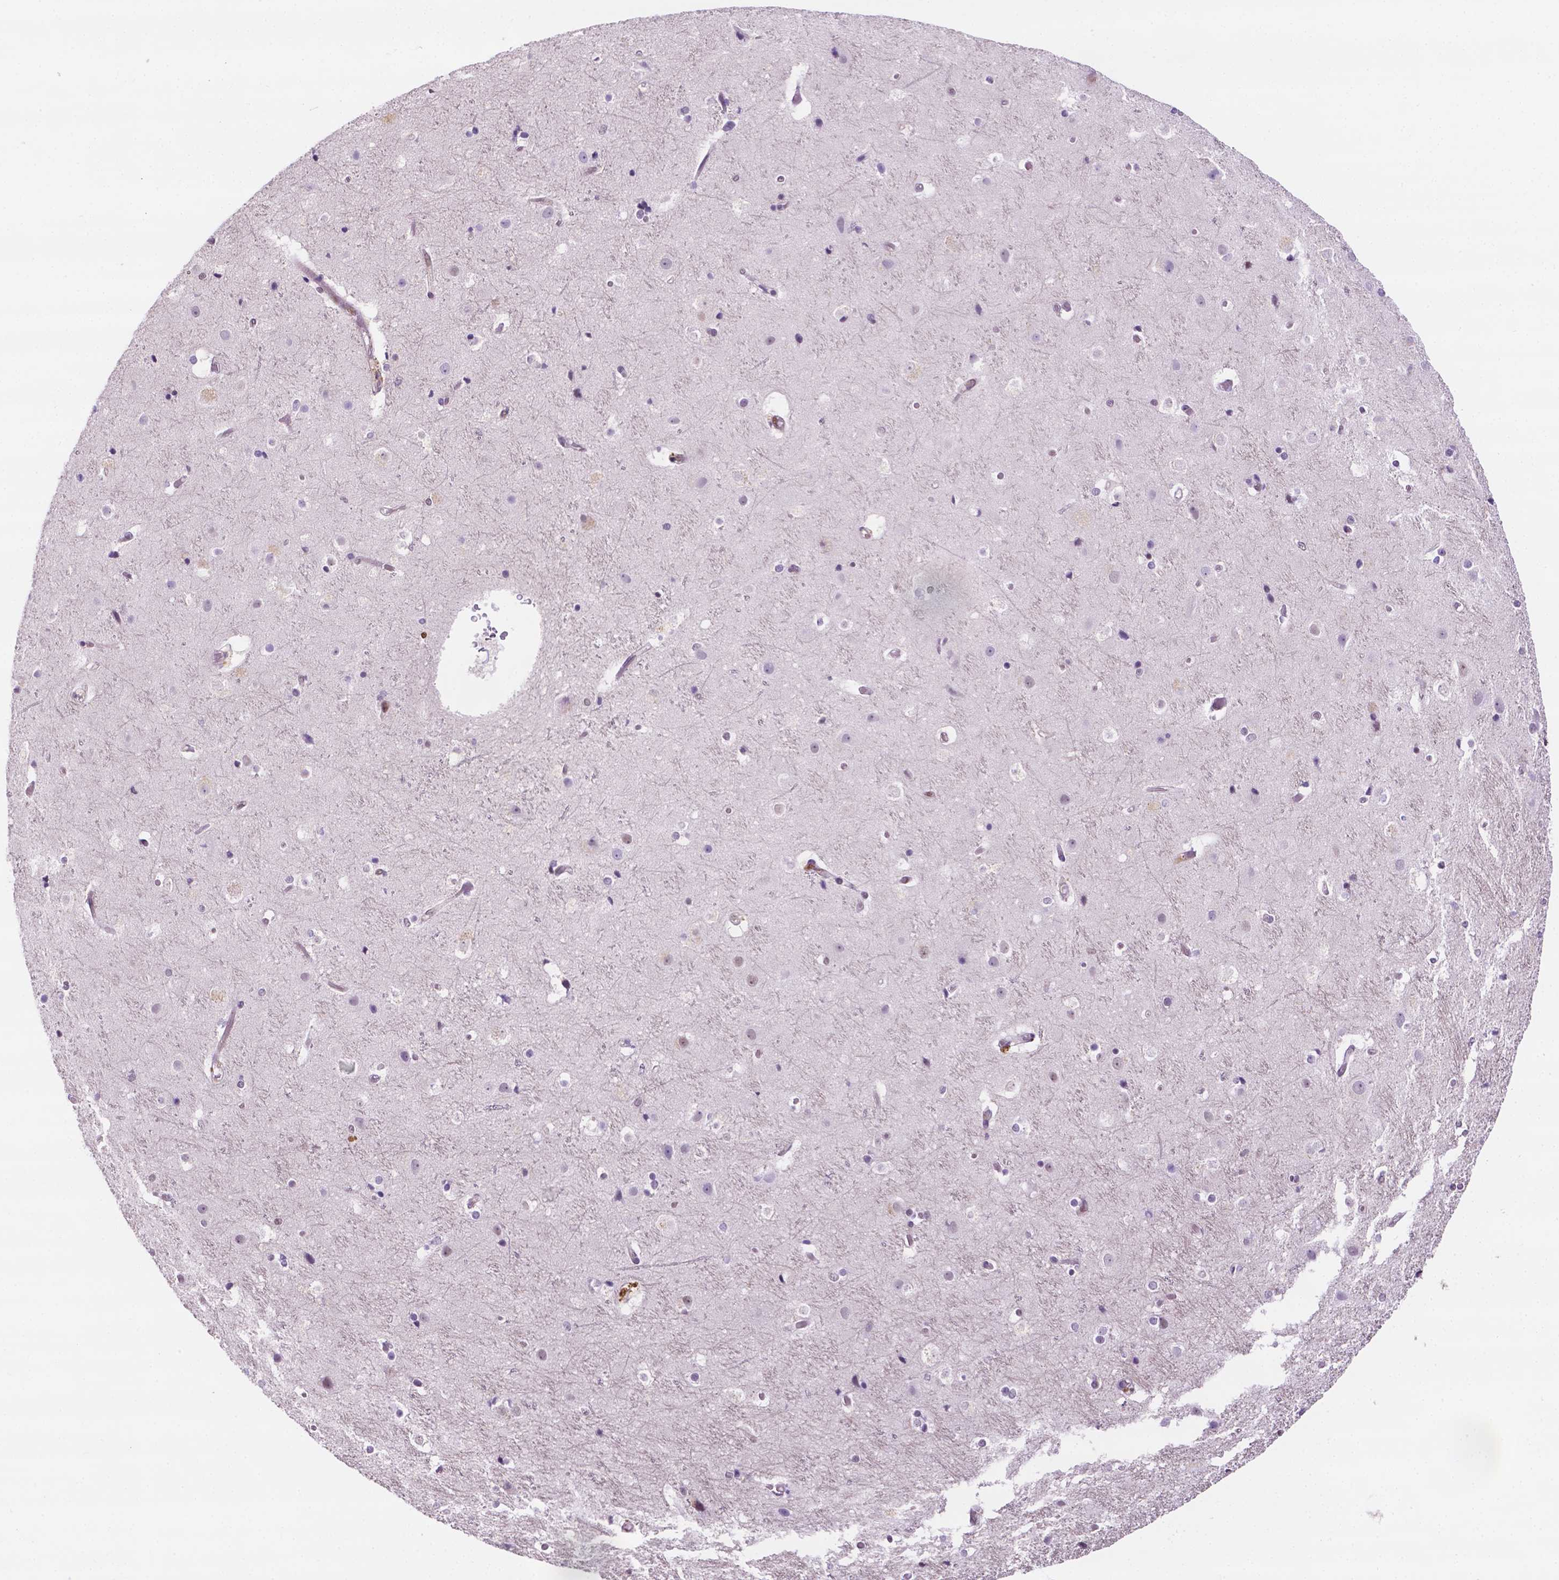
{"staining": {"intensity": "negative", "quantity": "none", "location": "none"}, "tissue": "cerebral cortex", "cell_type": "Endothelial cells", "image_type": "normal", "snomed": [{"axis": "morphology", "description": "Normal tissue, NOS"}, {"axis": "topography", "description": "Cerebral cortex"}], "caption": "Endothelial cells are negative for protein expression in benign human cerebral cortex. (DAB (3,3'-diaminobenzidine) immunohistochemistry (IHC) visualized using brightfield microscopy, high magnification).", "gene": "ERF", "patient": {"sex": "female", "age": 52}}